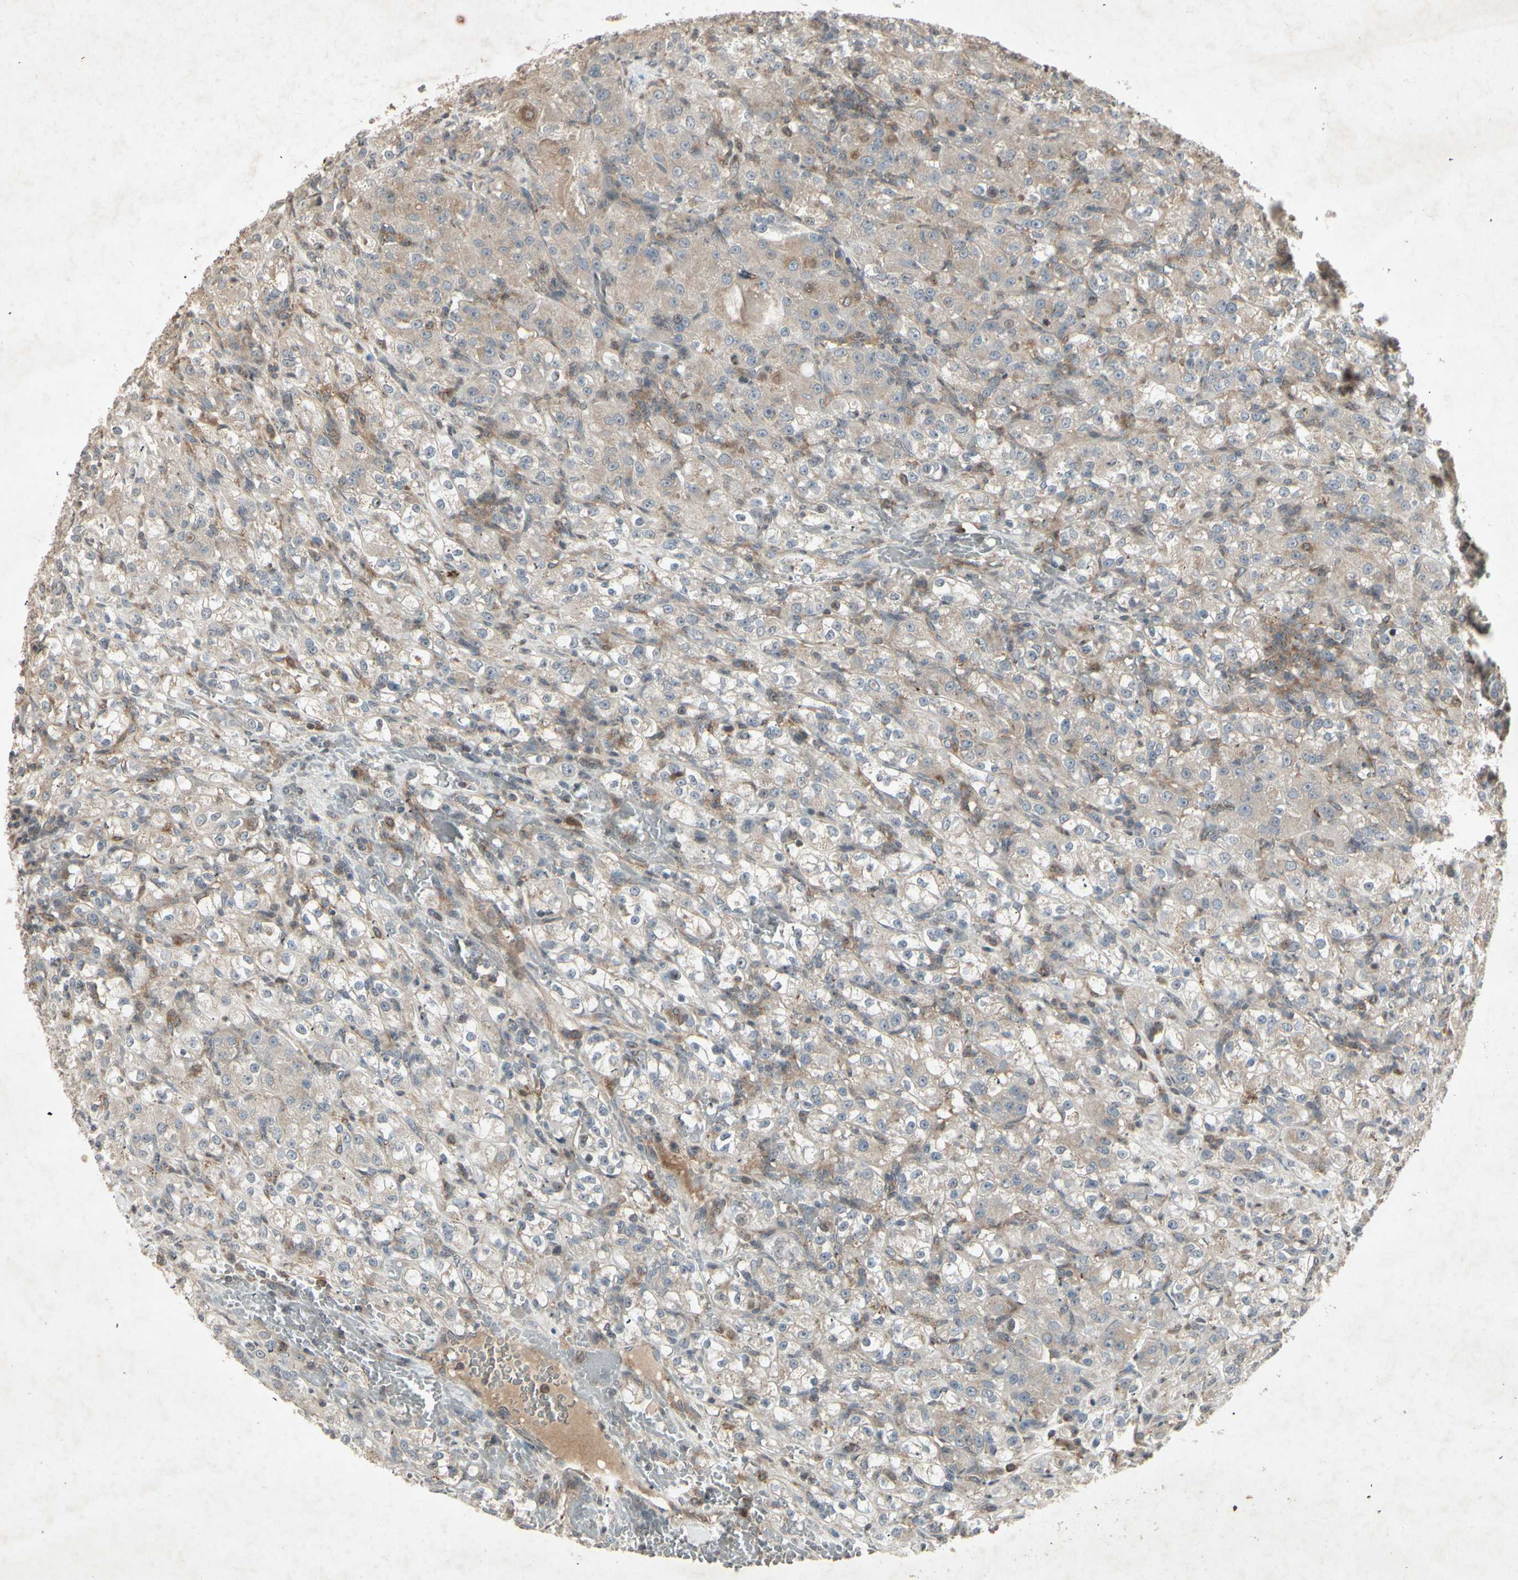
{"staining": {"intensity": "weak", "quantity": "25%-75%", "location": "cytoplasmic/membranous"}, "tissue": "renal cancer", "cell_type": "Tumor cells", "image_type": "cancer", "snomed": [{"axis": "morphology", "description": "Normal tissue, NOS"}, {"axis": "morphology", "description": "Adenocarcinoma, NOS"}, {"axis": "topography", "description": "Kidney"}], "caption": "Renal cancer was stained to show a protein in brown. There is low levels of weak cytoplasmic/membranous staining in approximately 25%-75% of tumor cells.", "gene": "TEK", "patient": {"sex": "male", "age": 61}}